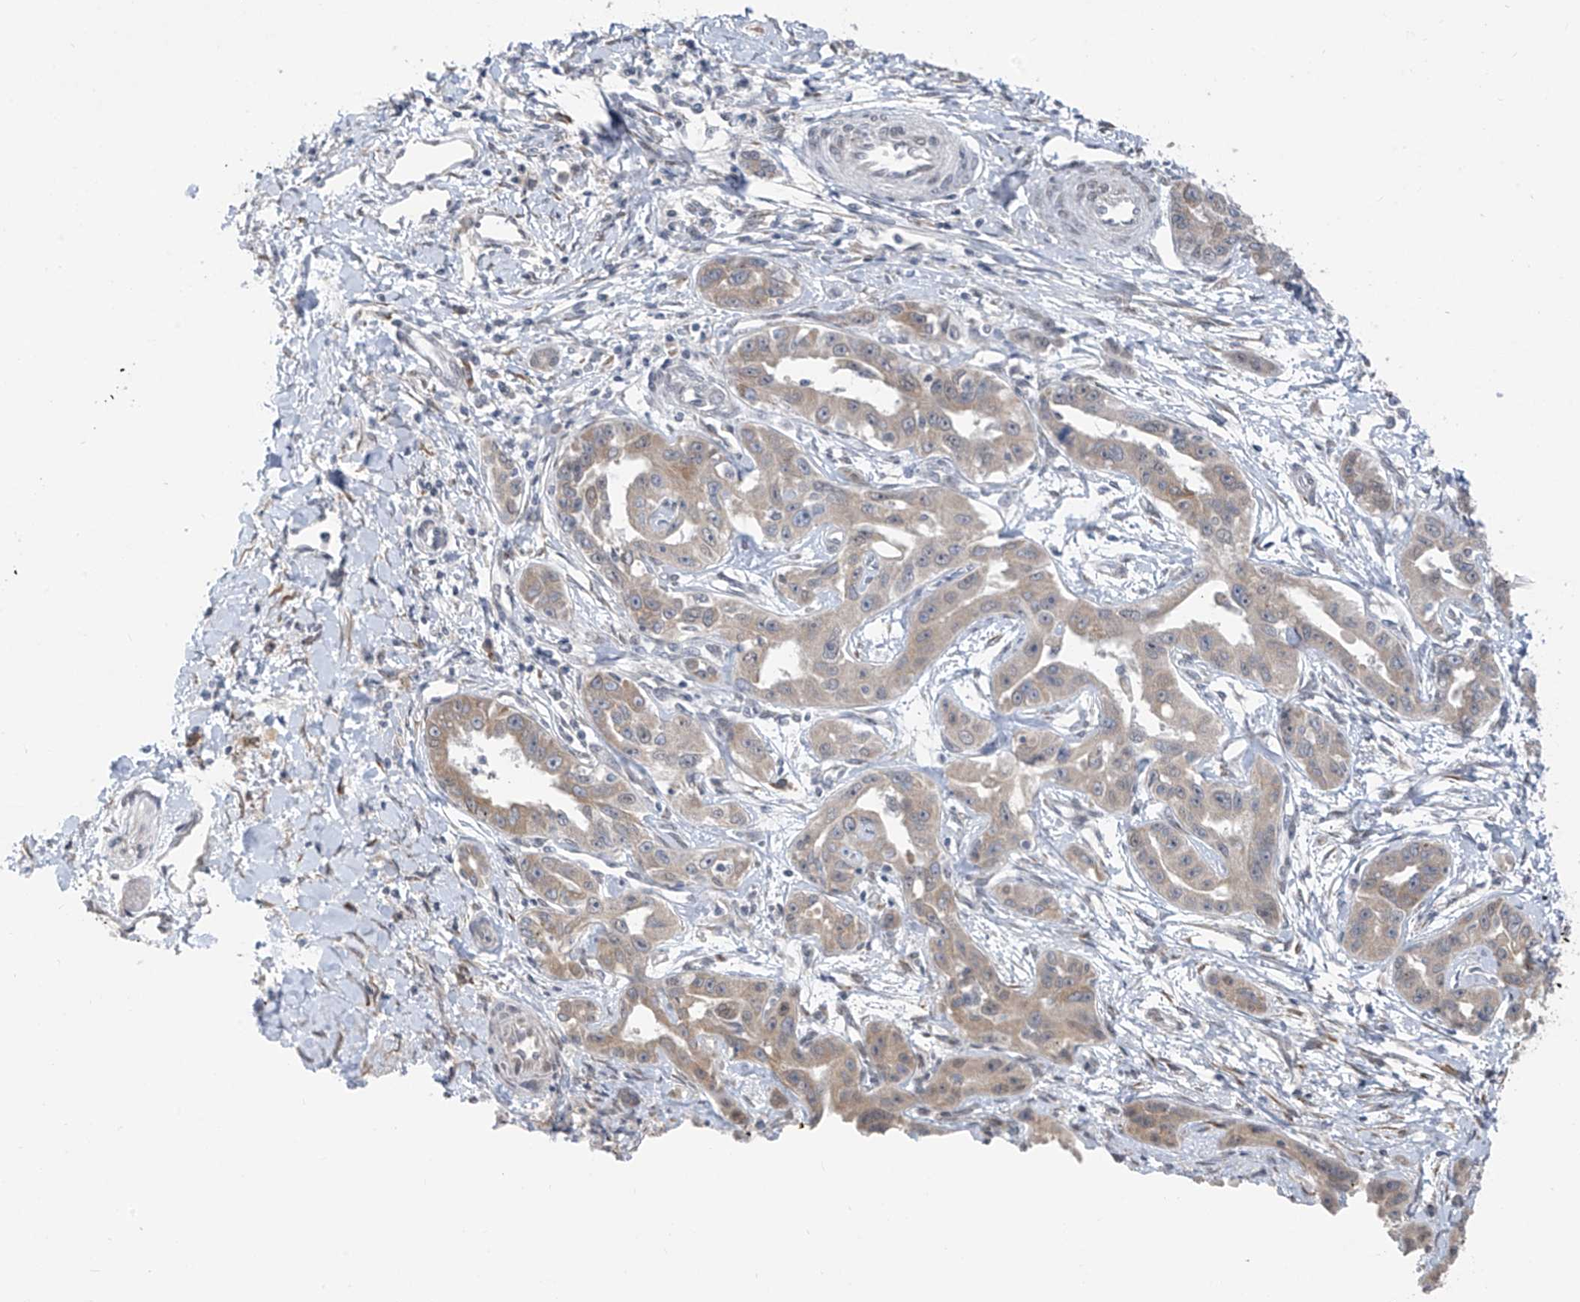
{"staining": {"intensity": "weak", "quantity": "25%-75%", "location": "cytoplasmic/membranous"}, "tissue": "liver cancer", "cell_type": "Tumor cells", "image_type": "cancer", "snomed": [{"axis": "morphology", "description": "Cholangiocarcinoma"}, {"axis": "topography", "description": "Liver"}], "caption": "This is a micrograph of immunohistochemistry (IHC) staining of liver cholangiocarcinoma, which shows weak staining in the cytoplasmic/membranous of tumor cells.", "gene": "CYP4V2", "patient": {"sex": "male", "age": 59}}